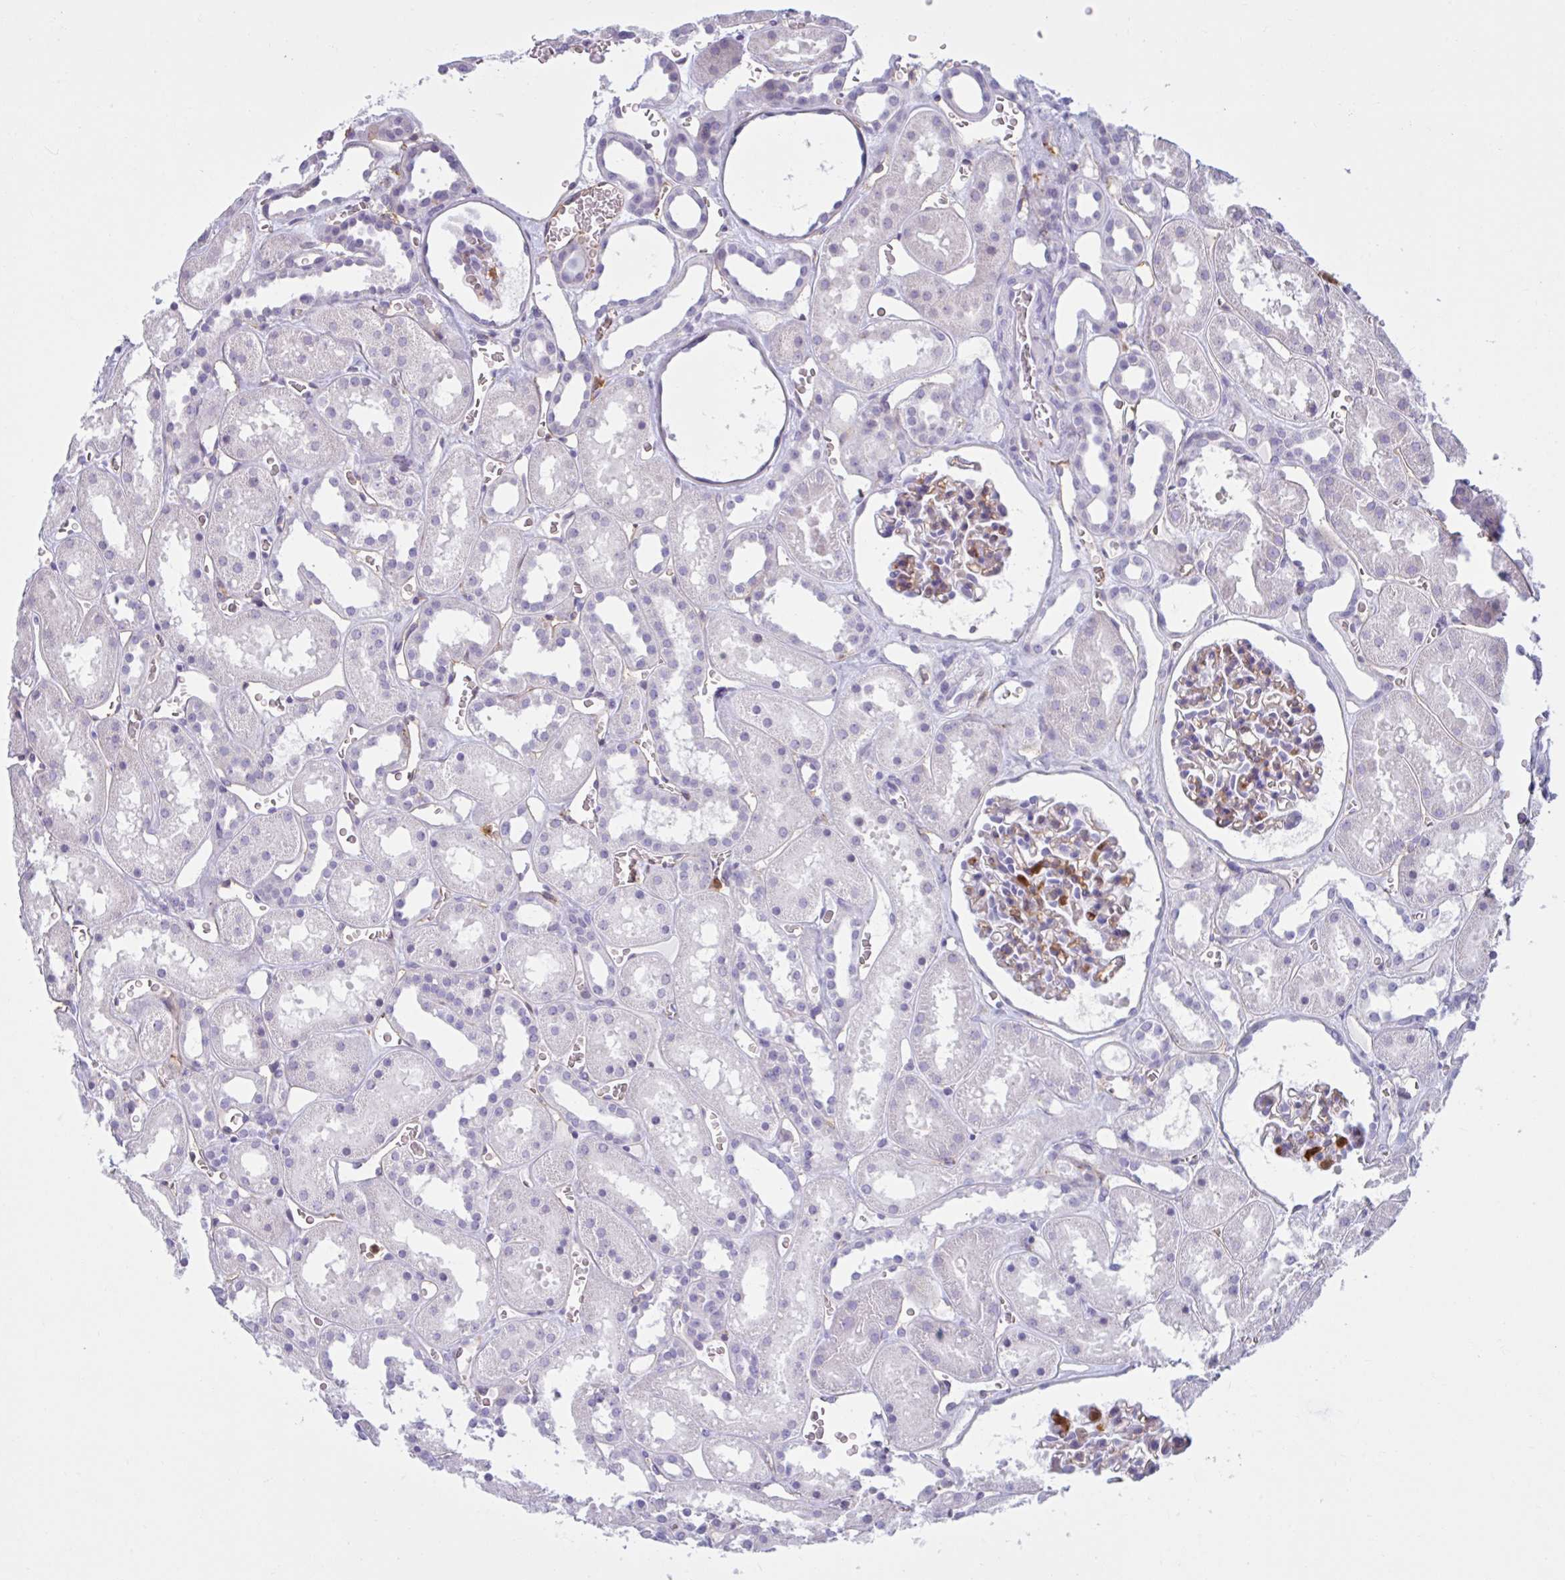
{"staining": {"intensity": "moderate", "quantity": "<25%", "location": "cytoplasmic/membranous"}, "tissue": "kidney", "cell_type": "Cells in glomeruli", "image_type": "normal", "snomed": [{"axis": "morphology", "description": "Normal tissue, NOS"}, {"axis": "topography", "description": "Kidney"}], "caption": "This is an image of IHC staining of normal kidney, which shows moderate staining in the cytoplasmic/membranous of cells in glomeruli.", "gene": "CEP120", "patient": {"sex": "female", "age": 41}}